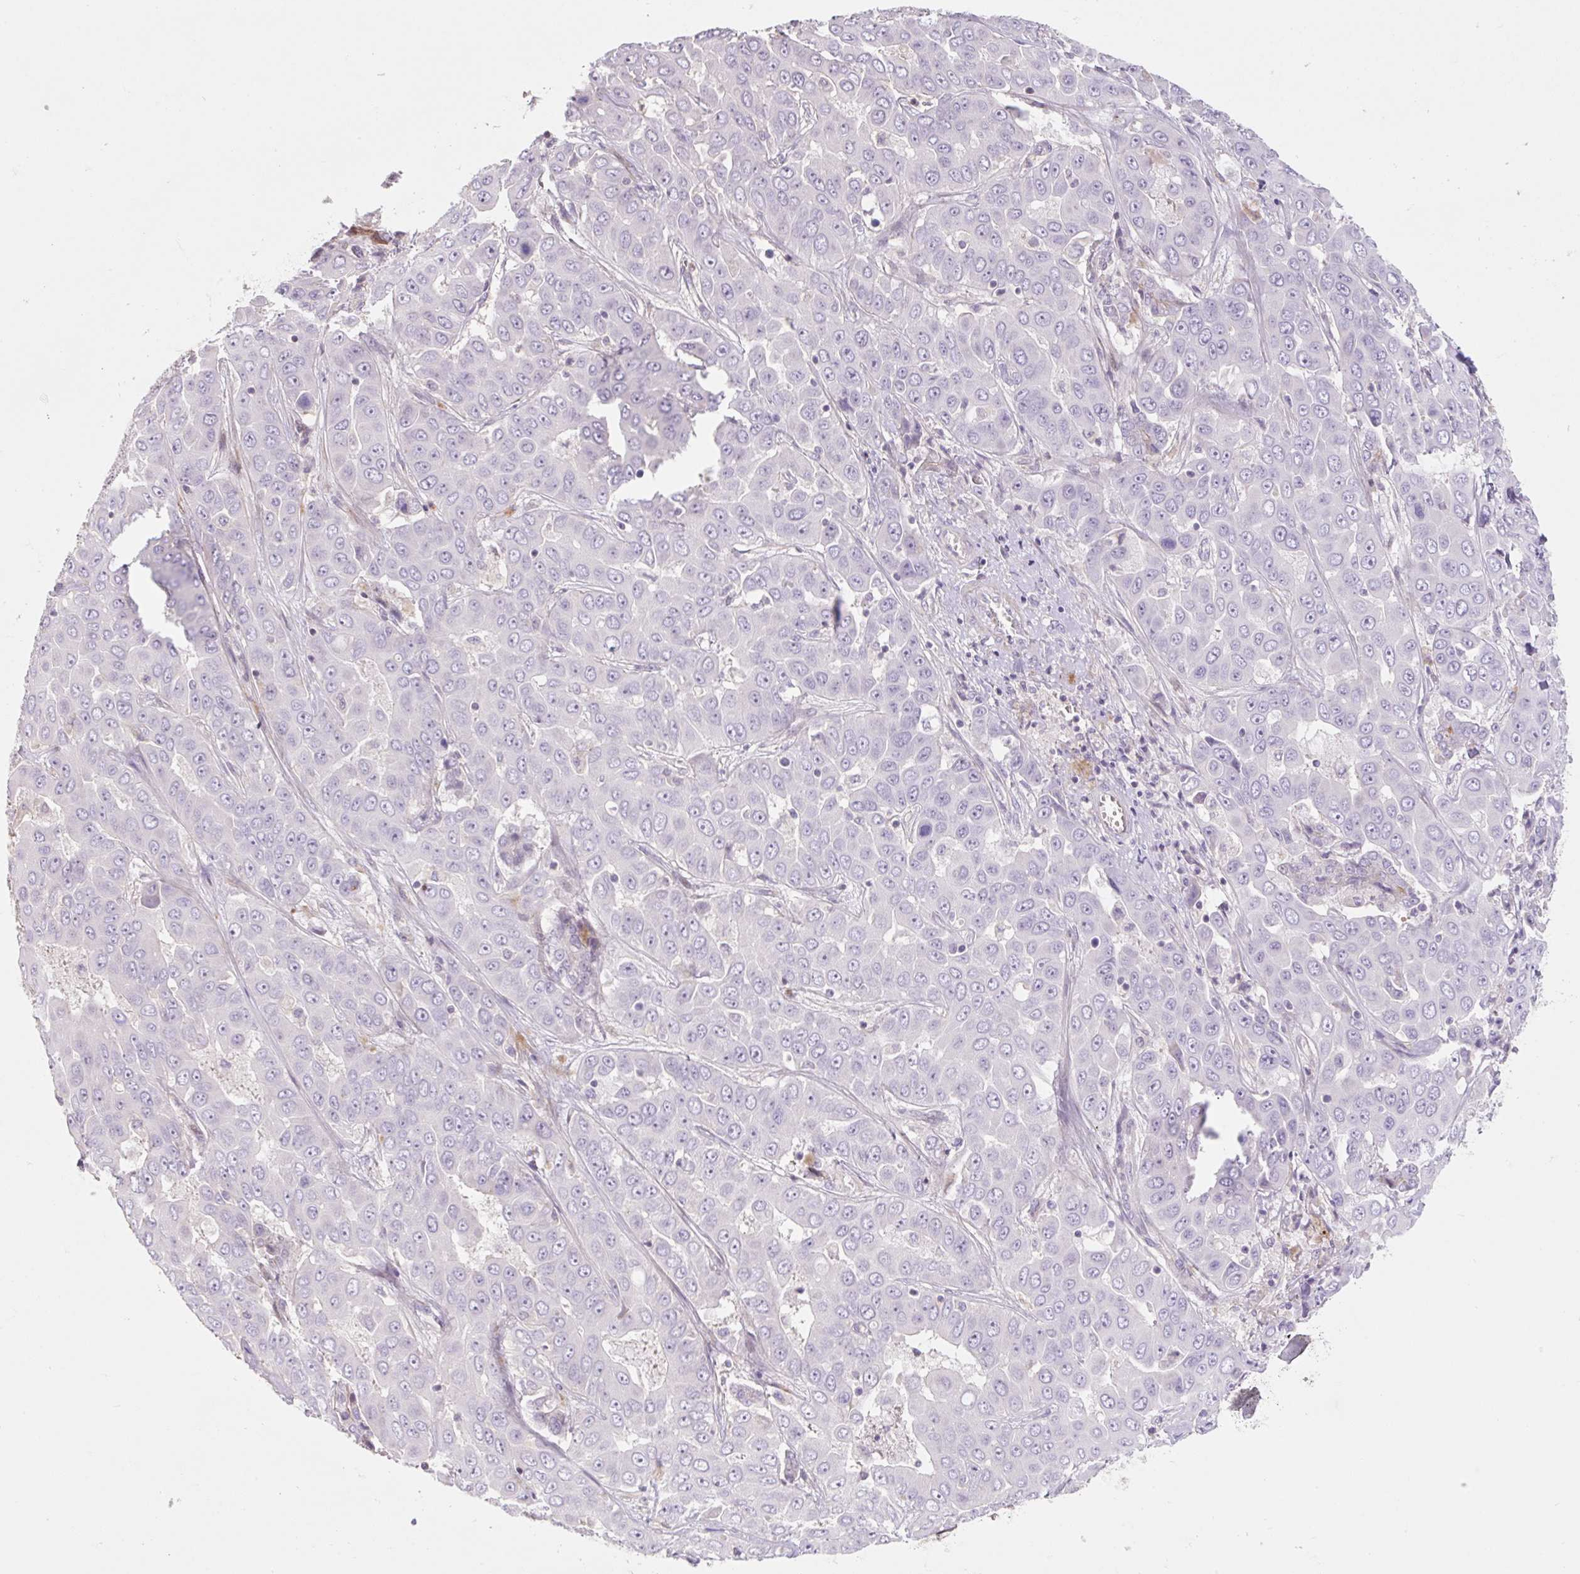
{"staining": {"intensity": "negative", "quantity": "none", "location": "none"}, "tissue": "liver cancer", "cell_type": "Tumor cells", "image_type": "cancer", "snomed": [{"axis": "morphology", "description": "Cholangiocarcinoma"}, {"axis": "topography", "description": "Liver"}], "caption": "Liver cholangiocarcinoma was stained to show a protein in brown. There is no significant expression in tumor cells.", "gene": "ZNF552", "patient": {"sex": "female", "age": 52}}